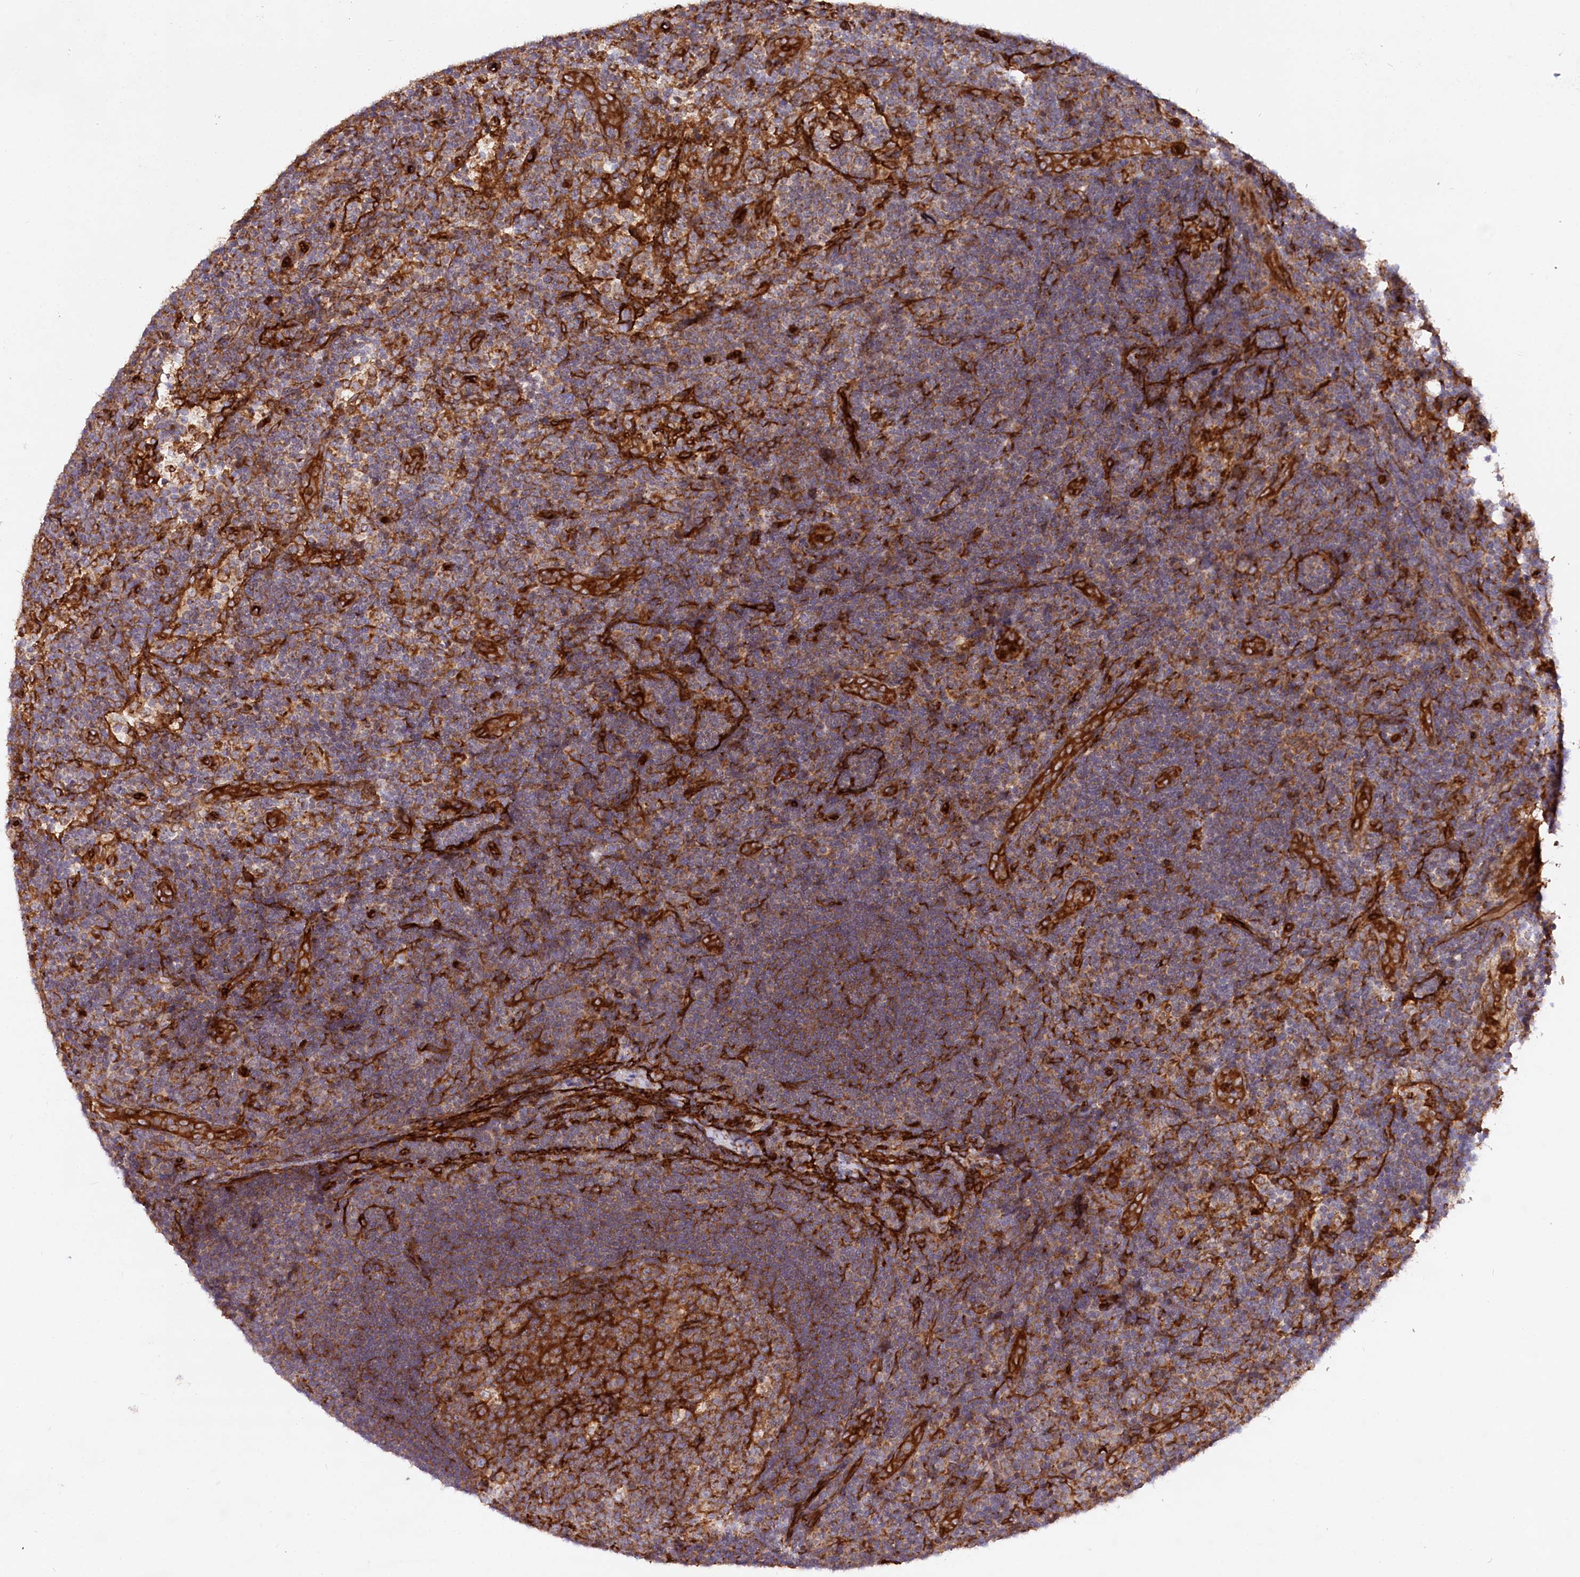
{"staining": {"intensity": "moderate", "quantity": "25%-75%", "location": "cytoplasmic/membranous"}, "tissue": "lymph node", "cell_type": "Germinal center cells", "image_type": "normal", "snomed": [{"axis": "morphology", "description": "Normal tissue, NOS"}, {"axis": "topography", "description": "Lymph node"}], "caption": "This image shows immunohistochemistry staining of normal lymph node, with medium moderate cytoplasmic/membranous expression in approximately 25%-75% of germinal center cells.", "gene": "MTPAP", "patient": {"sex": "female", "age": 22}}